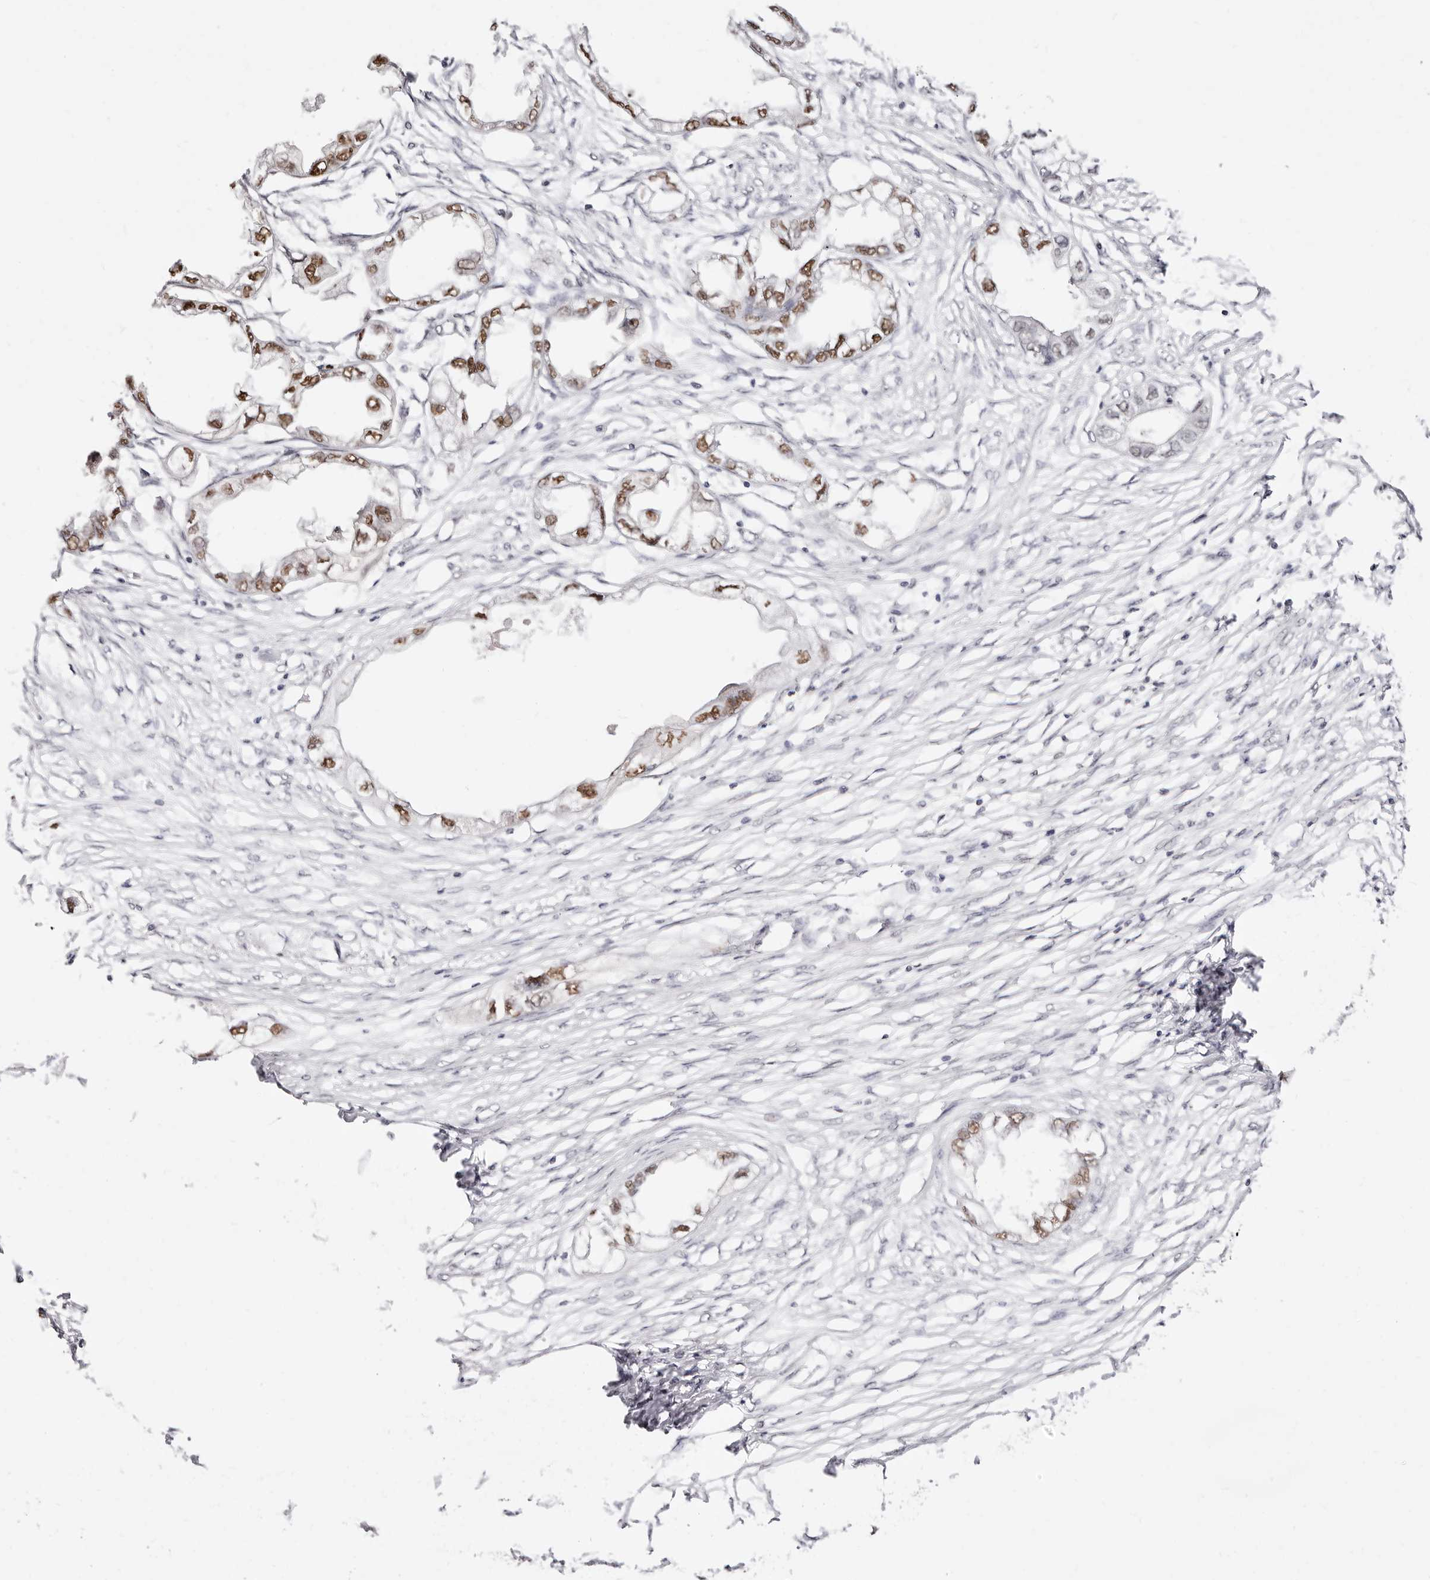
{"staining": {"intensity": "moderate", "quantity": ">75%", "location": "nuclear"}, "tissue": "endometrial cancer", "cell_type": "Tumor cells", "image_type": "cancer", "snomed": [{"axis": "morphology", "description": "Adenocarcinoma, NOS"}, {"axis": "morphology", "description": "Adenocarcinoma, metastatic, NOS"}, {"axis": "topography", "description": "Adipose tissue"}, {"axis": "topography", "description": "Endometrium"}], "caption": "A photomicrograph of endometrial cancer (adenocarcinoma) stained for a protein reveals moderate nuclear brown staining in tumor cells. Using DAB (3,3'-diaminobenzidine) (brown) and hematoxylin (blue) stains, captured at high magnification using brightfield microscopy.", "gene": "TKT", "patient": {"sex": "female", "age": 67}}